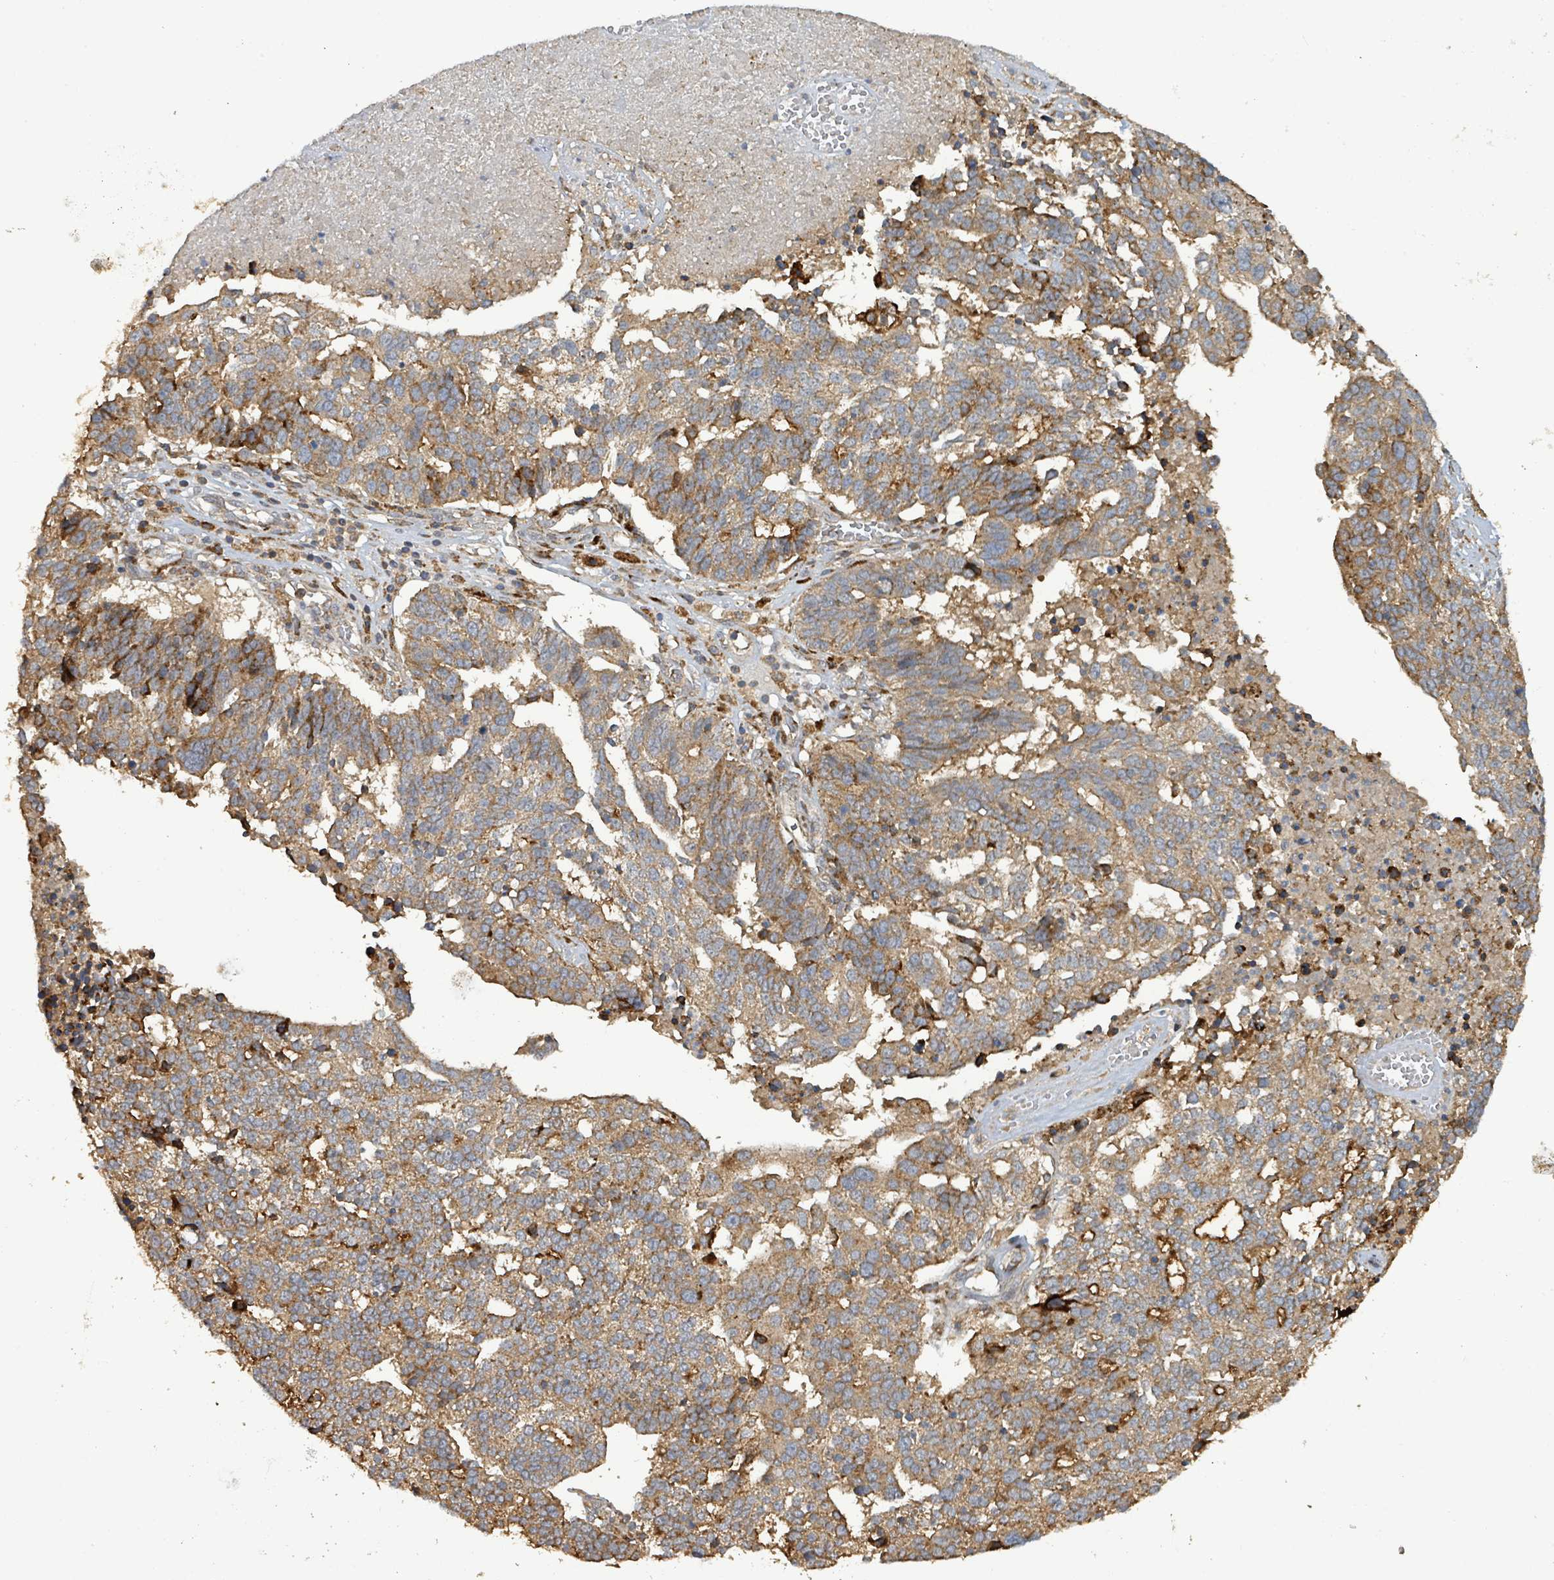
{"staining": {"intensity": "moderate", "quantity": ">75%", "location": "cytoplasmic/membranous"}, "tissue": "ovarian cancer", "cell_type": "Tumor cells", "image_type": "cancer", "snomed": [{"axis": "morphology", "description": "Cystadenocarcinoma, serous, NOS"}, {"axis": "topography", "description": "Ovary"}], "caption": "A medium amount of moderate cytoplasmic/membranous staining is present in approximately >75% of tumor cells in ovarian serous cystadenocarcinoma tissue.", "gene": "STARD4", "patient": {"sex": "female", "age": 59}}